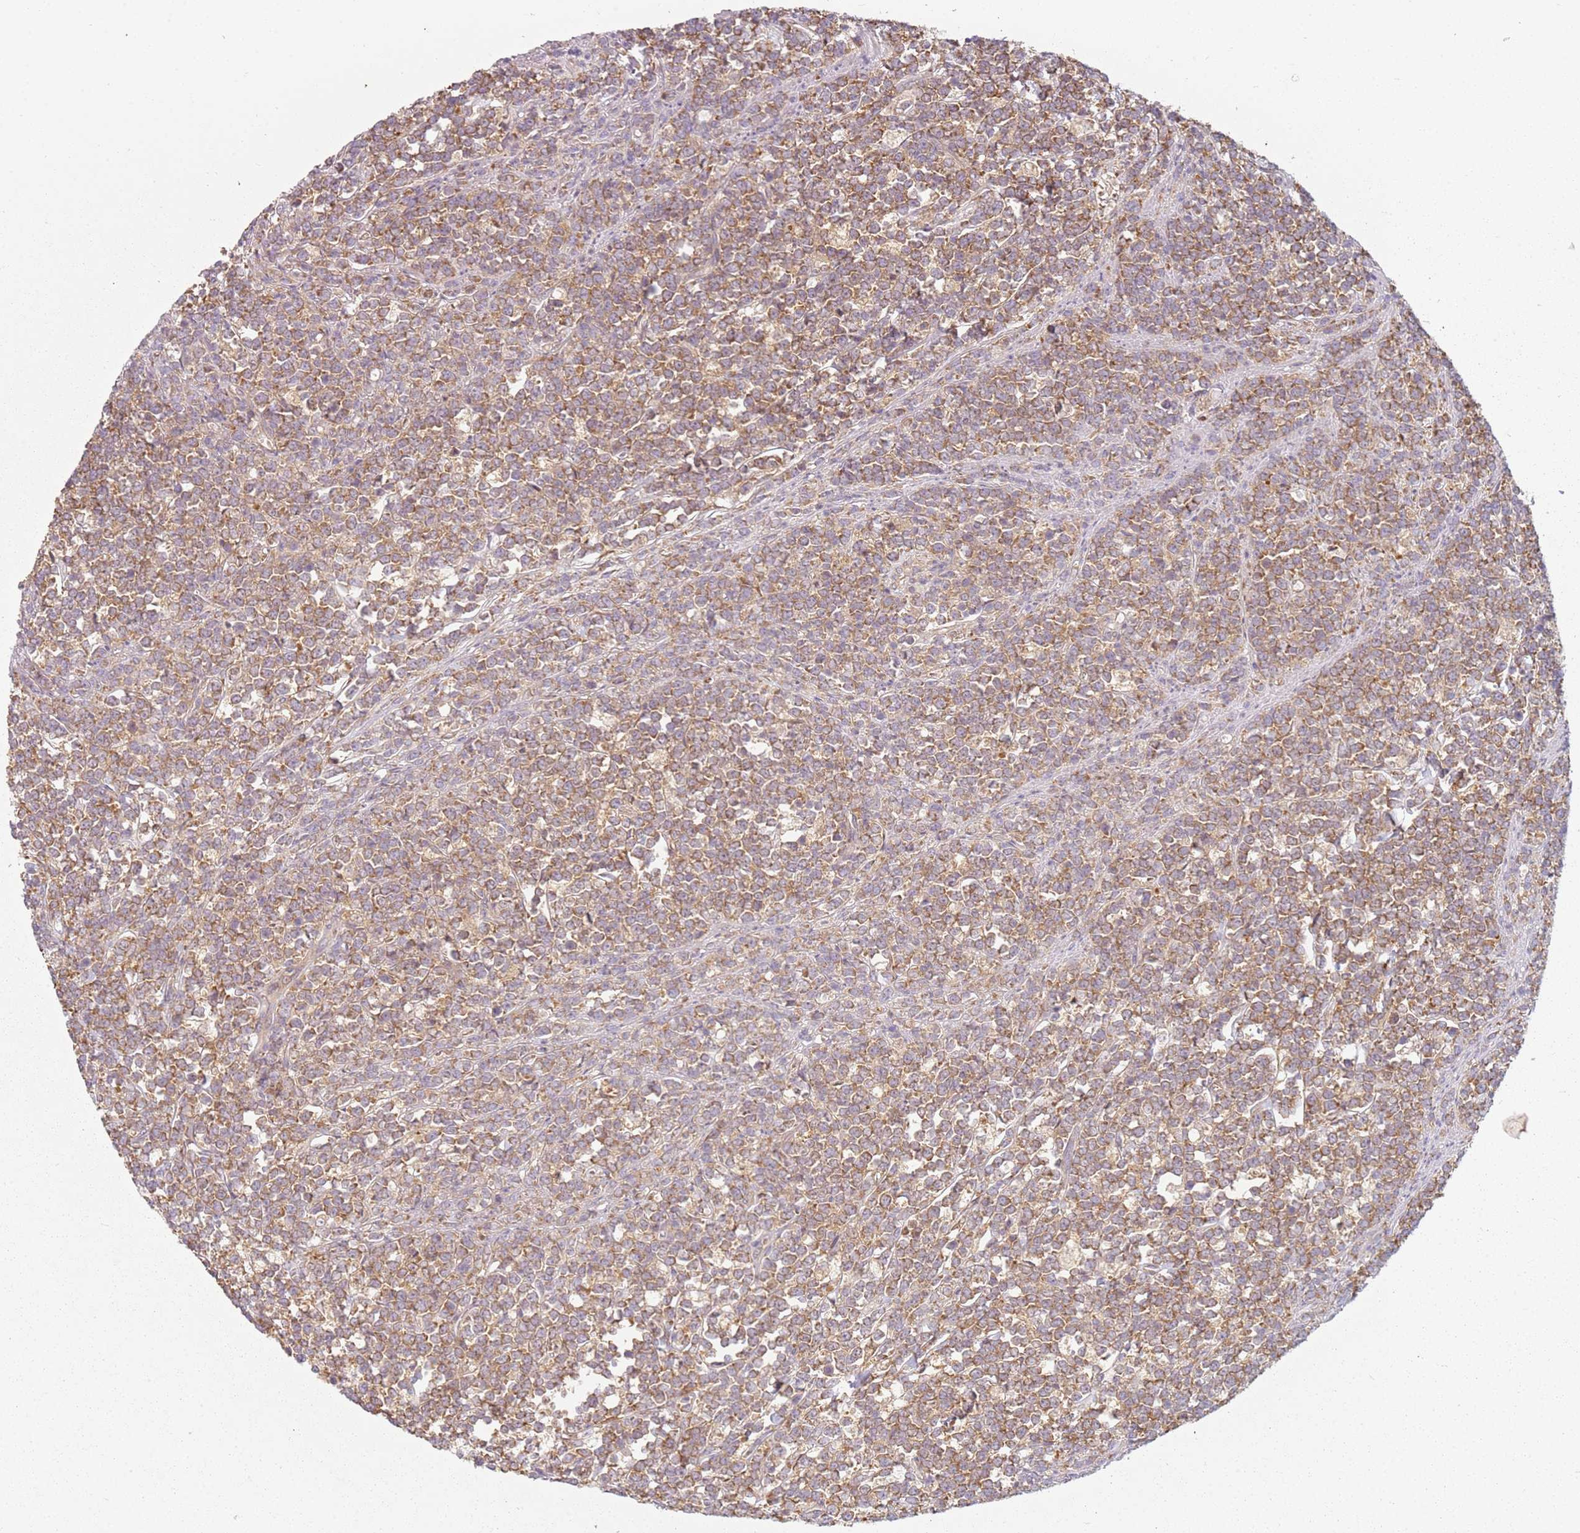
{"staining": {"intensity": "moderate", "quantity": ">75%", "location": "cytoplasmic/membranous"}, "tissue": "lymphoma", "cell_type": "Tumor cells", "image_type": "cancer", "snomed": [{"axis": "morphology", "description": "Malignant lymphoma, non-Hodgkin's type, High grade"}, {"axis": "topography", "description": "Small intestine"}, {"axis": "topography", "description": "Colon"}], "caption": "Human high-grade malignant lymphoma, non-Hodgkin's type stained for a protein (brown) displays moderate cytoplasmic/membranous positive positivity in about >75% of tumor cells.", "gene": "RPS28", "patient": {"sex": "male", "age": 8}}